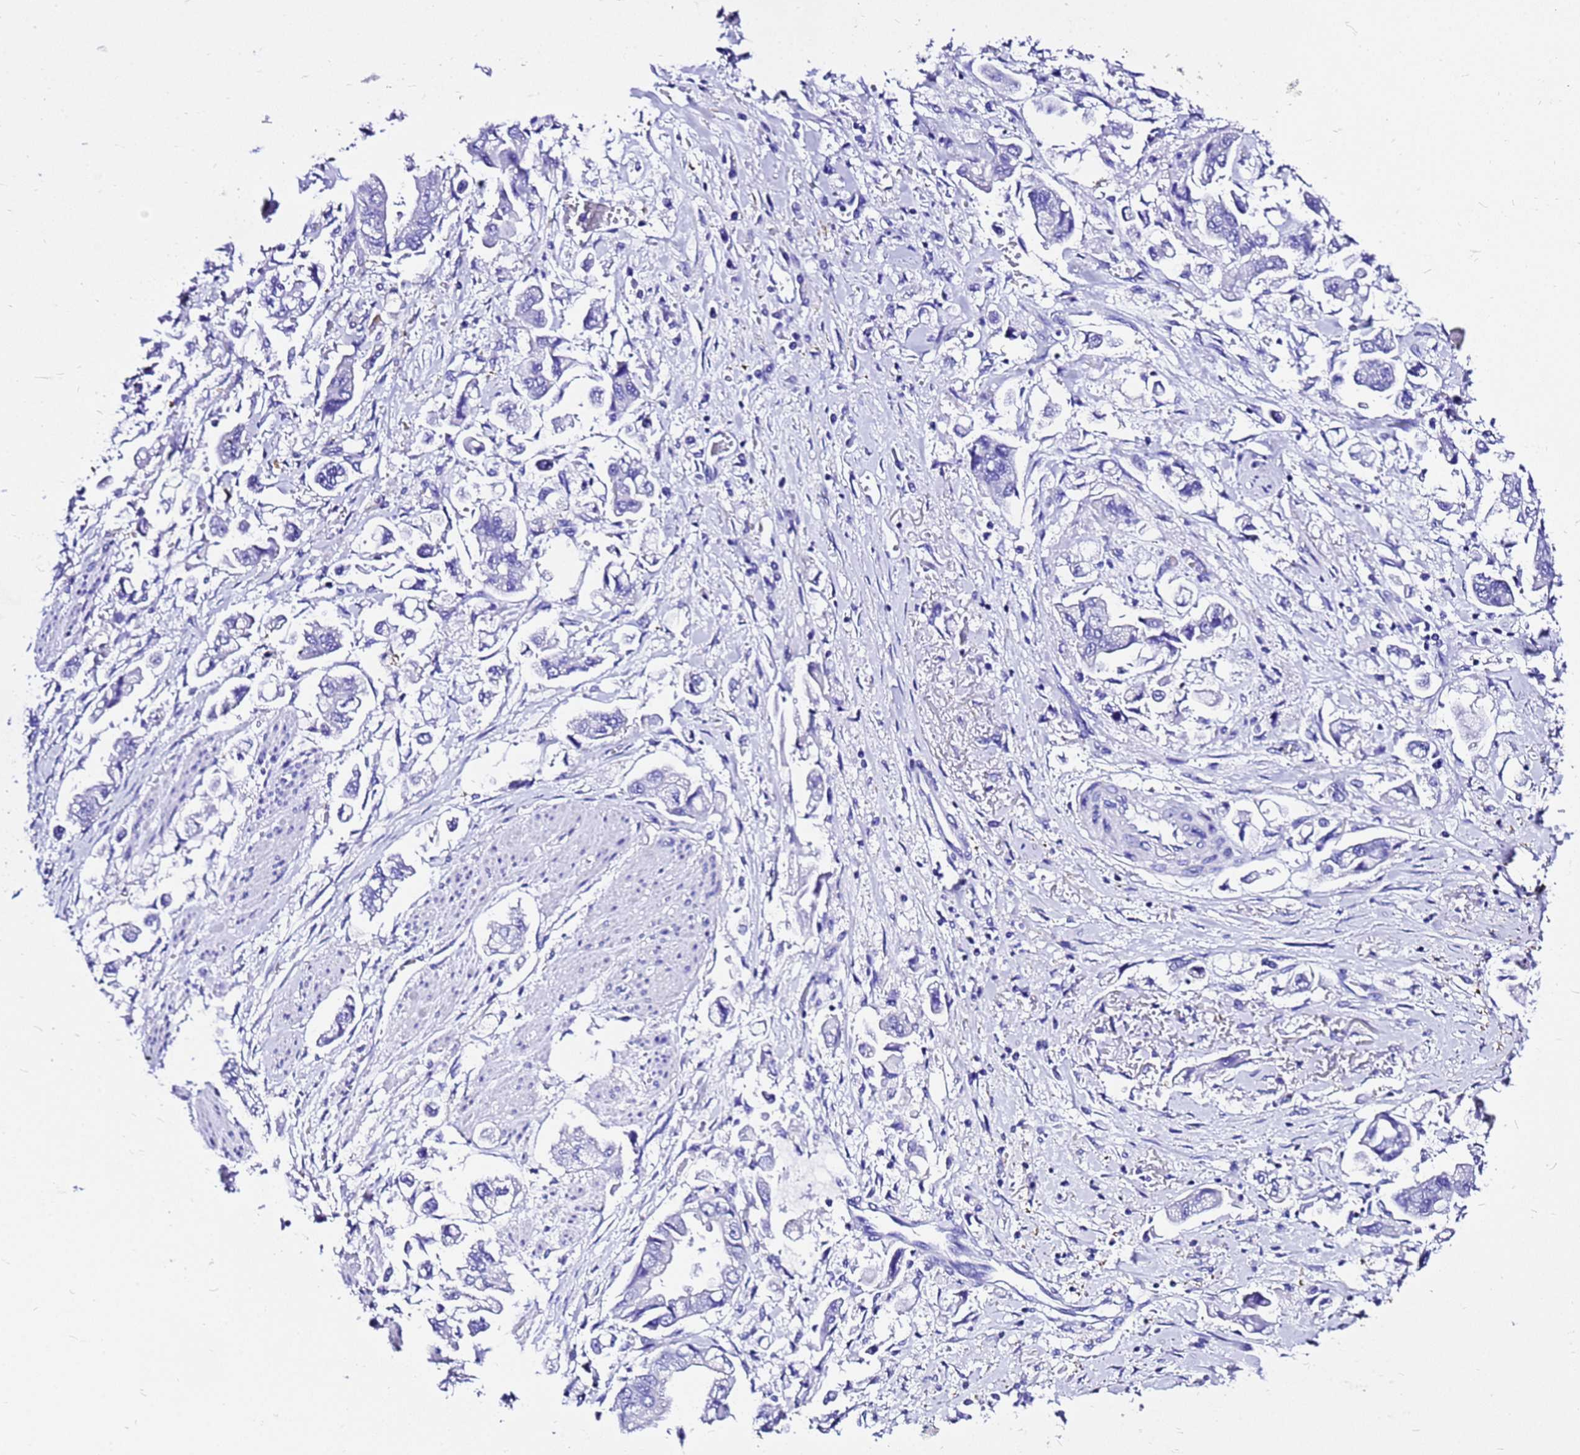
{"staining": {"intensity": "negative", "quantity": "none", "location": "none"}, "tissue": "stomach cancer", "cell_type": "Tumor cells", "image_type": "cancer", "snomed": [{"axis": "morphology", "description": "Adenocarcinoma, NOS"}, {"axis": "topography", "description": "Stomach"}], "caption": "Tumor cells show no significant expression in stomach adenocarcinoma.", "gene": "HERC4", "patient": {"sex": "male", "age": 62}}